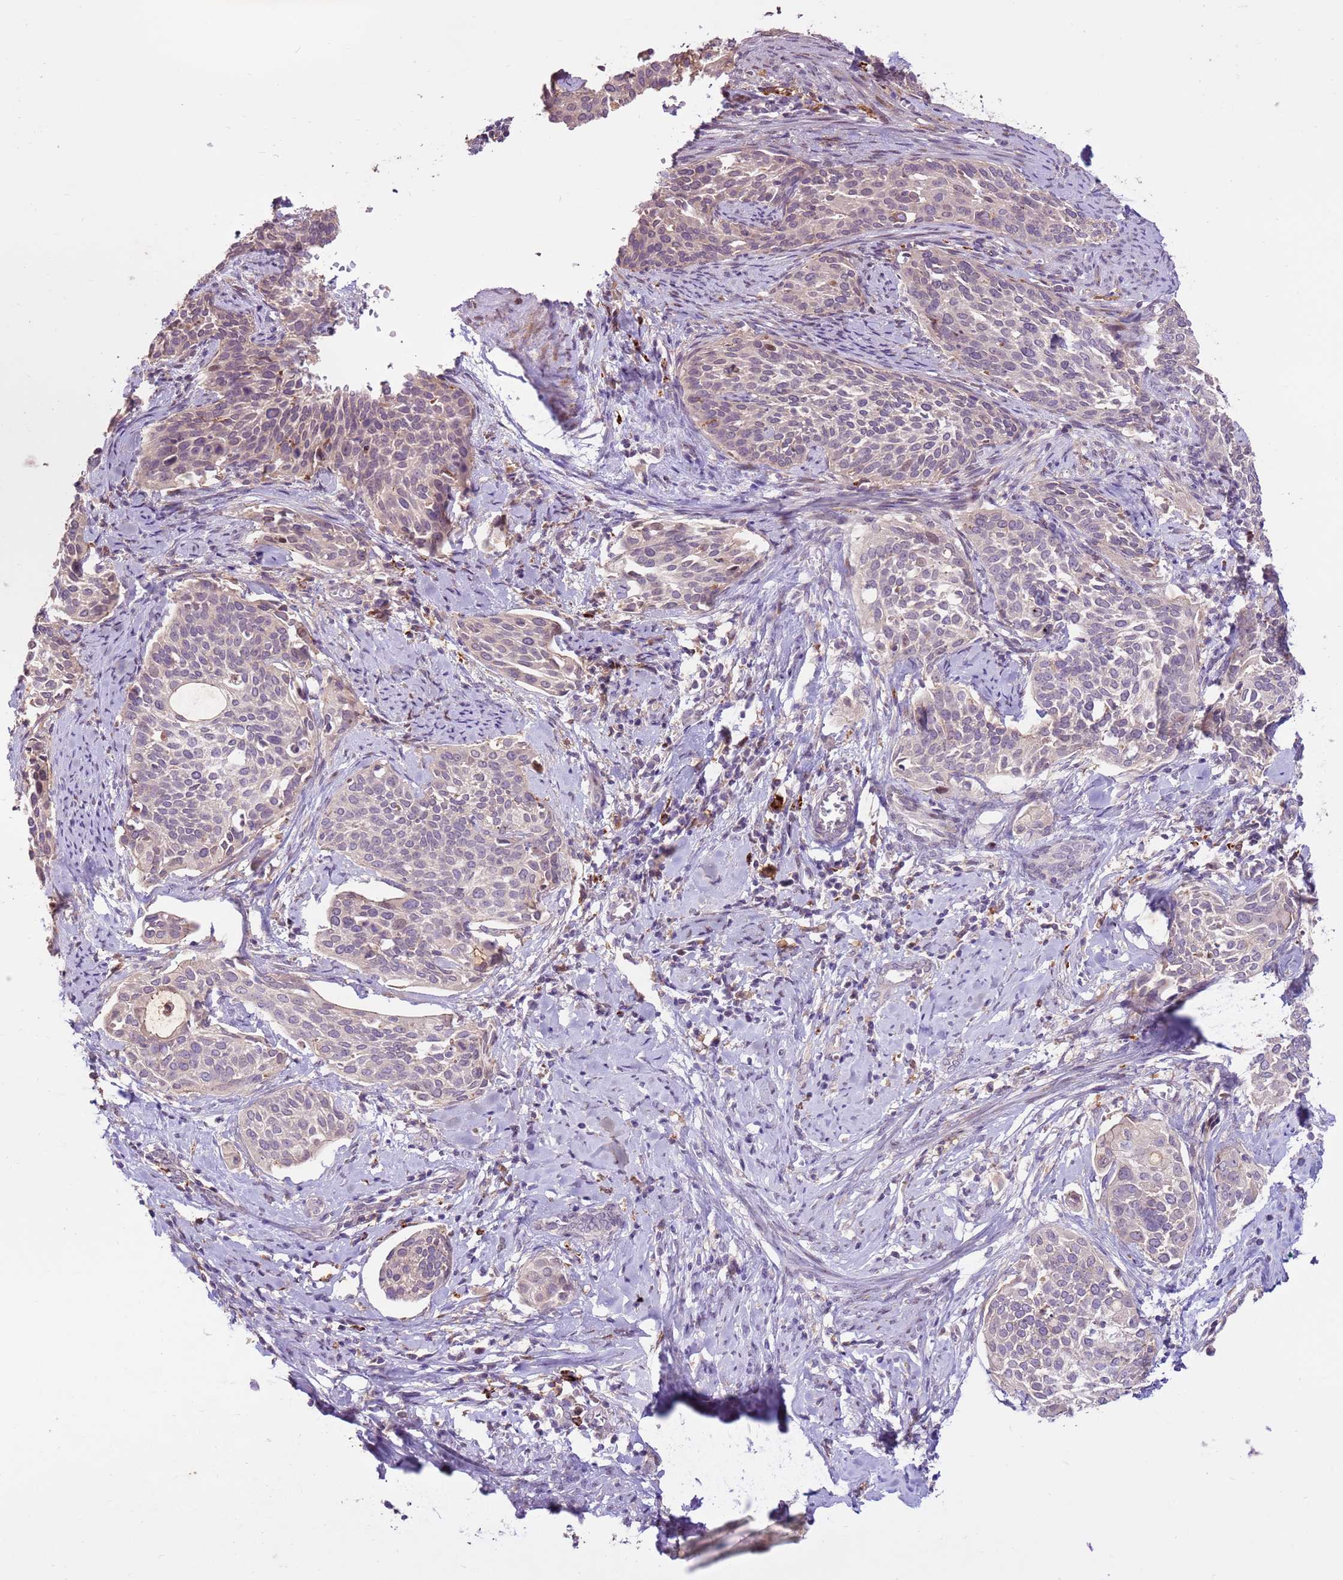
{"staining": {"intensity": "negative", "quantity": "none", "location": "none"}, "tissue": "cervical cancer", "cell_type": "Tumor cells", "image_type": "cancer", "snomed": [{"axis": "morphology", "description": "Squamous cell carcinoma, NOS"}, {"axis": "topography", "description": "Cervix"}], "caption": "IHC image of human squamous cell carcinoma (cervical) stained for a protein (brown), which shows no expression in tumor cells.", "gene": "LGI4", "patient": {"sex": "female", "age": 44}}